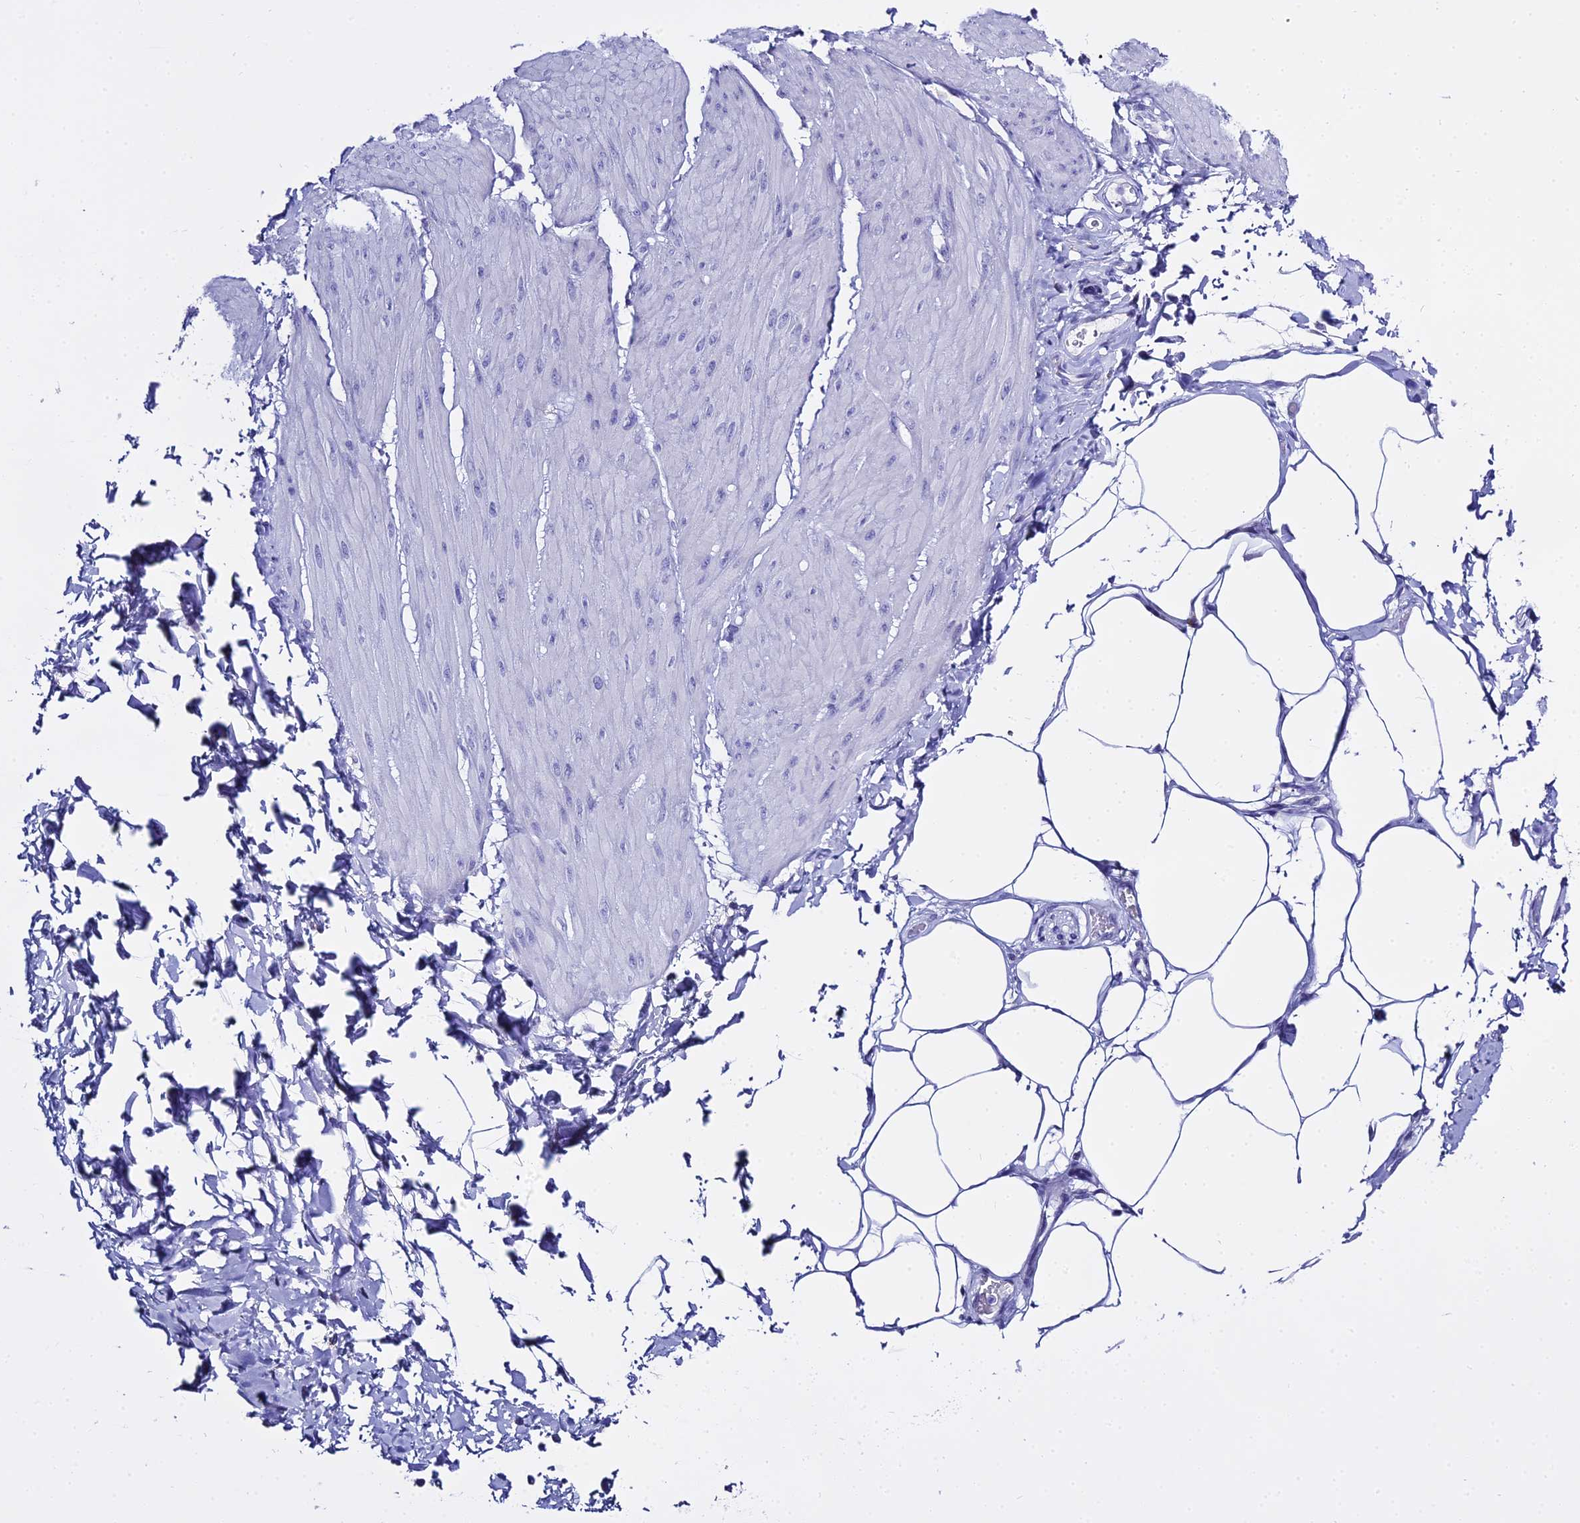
{"staining": {"intensity": "negative", "quantity": "none", "location": "none"}, "tissue": "smooth muscle", "cell_type": "Smooth muscle cells", "image_type": "normal", "snomed": [{"axis": "morphology", "description": "Urothelial carcinoma, High grade"}, {"axis": "topography", "description": "Urinary bladder"}], "caption": "The image shows no significant staining in smooth muscle cells of smooth muscle. Brightfield microscopy of immunohistochemistry stained with DAB (3,3'-diaminobenzidine) (brown) and hematoxylin (blue), captured at high magnification.", "gene": "CD5", "patient": {"sex": "male", "age": 46}}